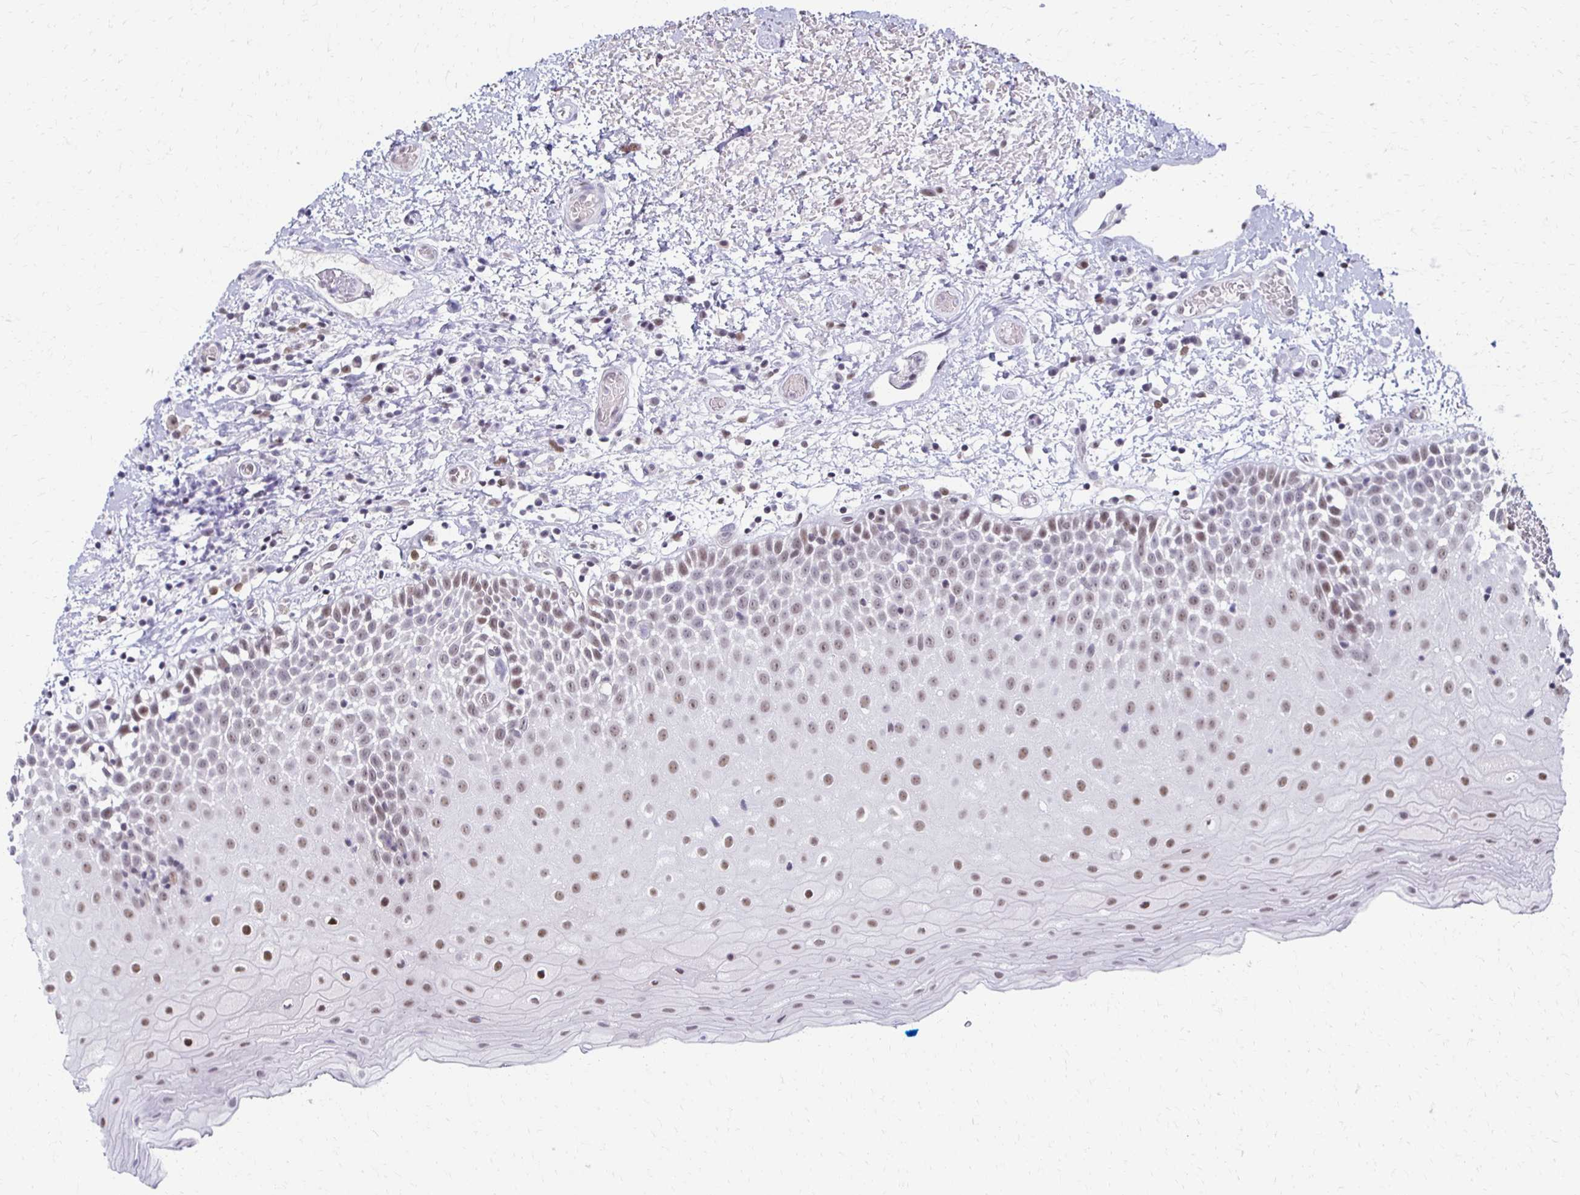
{"staining": {"intensity": "moderate", "quantity": "25%-75%", "location": "nuclear"}, "tissue": "oral mucosa", "cell_type": "Squamous epithelial cells", "image_type": "normal", "snomed": [{"axis": "morphology", "description": "Normal tissue, NOS"}, {"axis": "topography", "description": "Oral tissue"}], "caption": "Immunohistochemistry (IHC) of unremarkable oral mucosa exhibits medium levels of moderate nuclear staining in about 25%-75% of squamous epithelial cells.", "gene": "IRF7", "patient": {"sex": "female", "age": 82}}